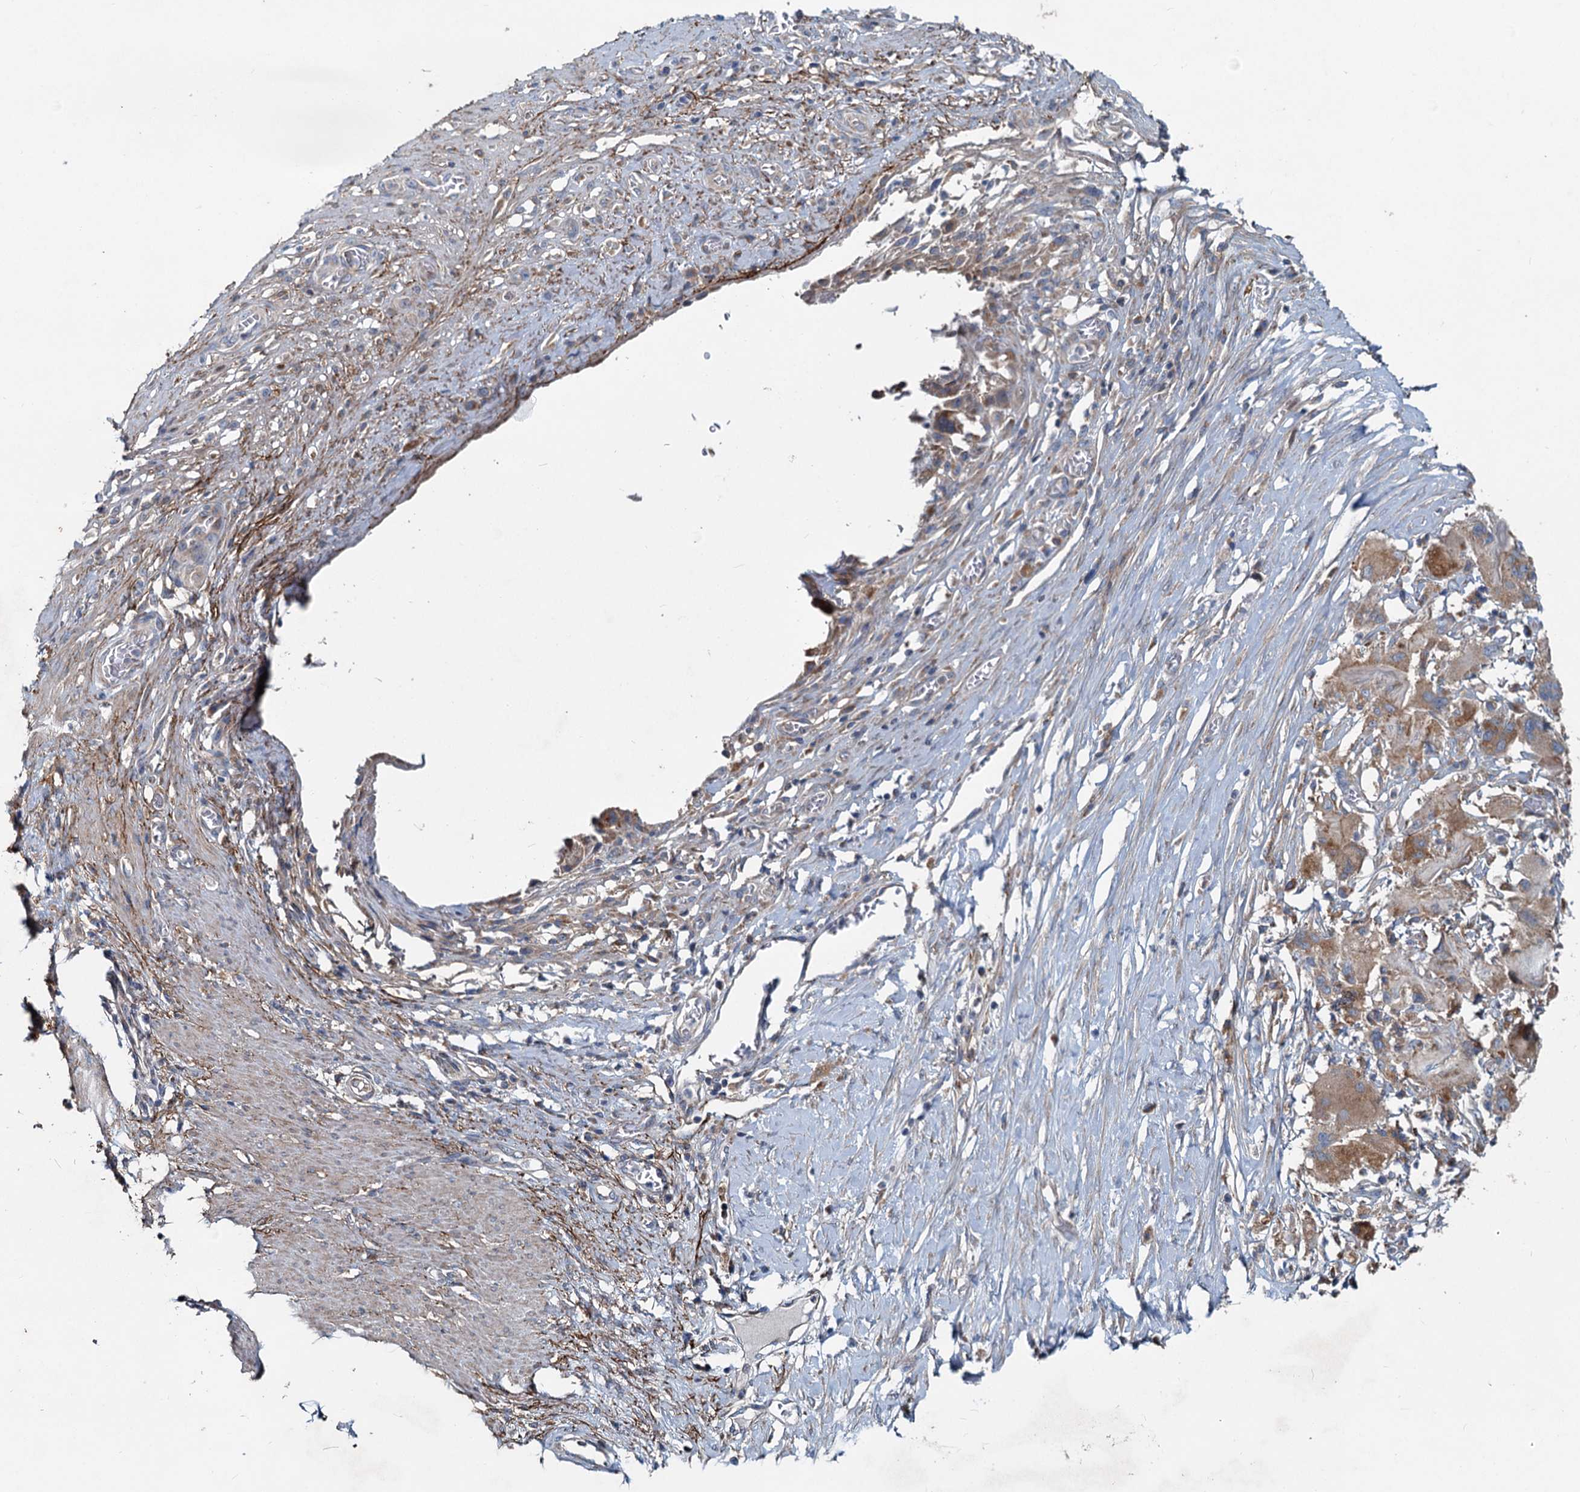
{"staining": {"intensity": "moderate", "quantity": "25%-75%", "location": "cytoplasmic/membranous"}, "tissue": "stomach cancer", "cell_type": "Tumor cells", "image_type": "cancer", "snomed": [{"axis": "morphology", "description": "Adenocarcinoma, NOS"}, {"axis": "morphology", "description": "Adenocarcinoma, High grade"}, {"axis": "topography", "description": "Stomach, upper"}, {"axis": "topography", "description": "Stomach, lower"}], "caption": "This photomicrograph shows stomach cancer (high-grade adenocarcinoma) stained with immunohistochemistry to label a protein in brown. The cytoplasmic/membranous of tumor cells show moderate positivity for the protein. Nuclei are counter-stained blue.", "gene": "ADCY2", "patient": {"sex": "female", "age": 65}}